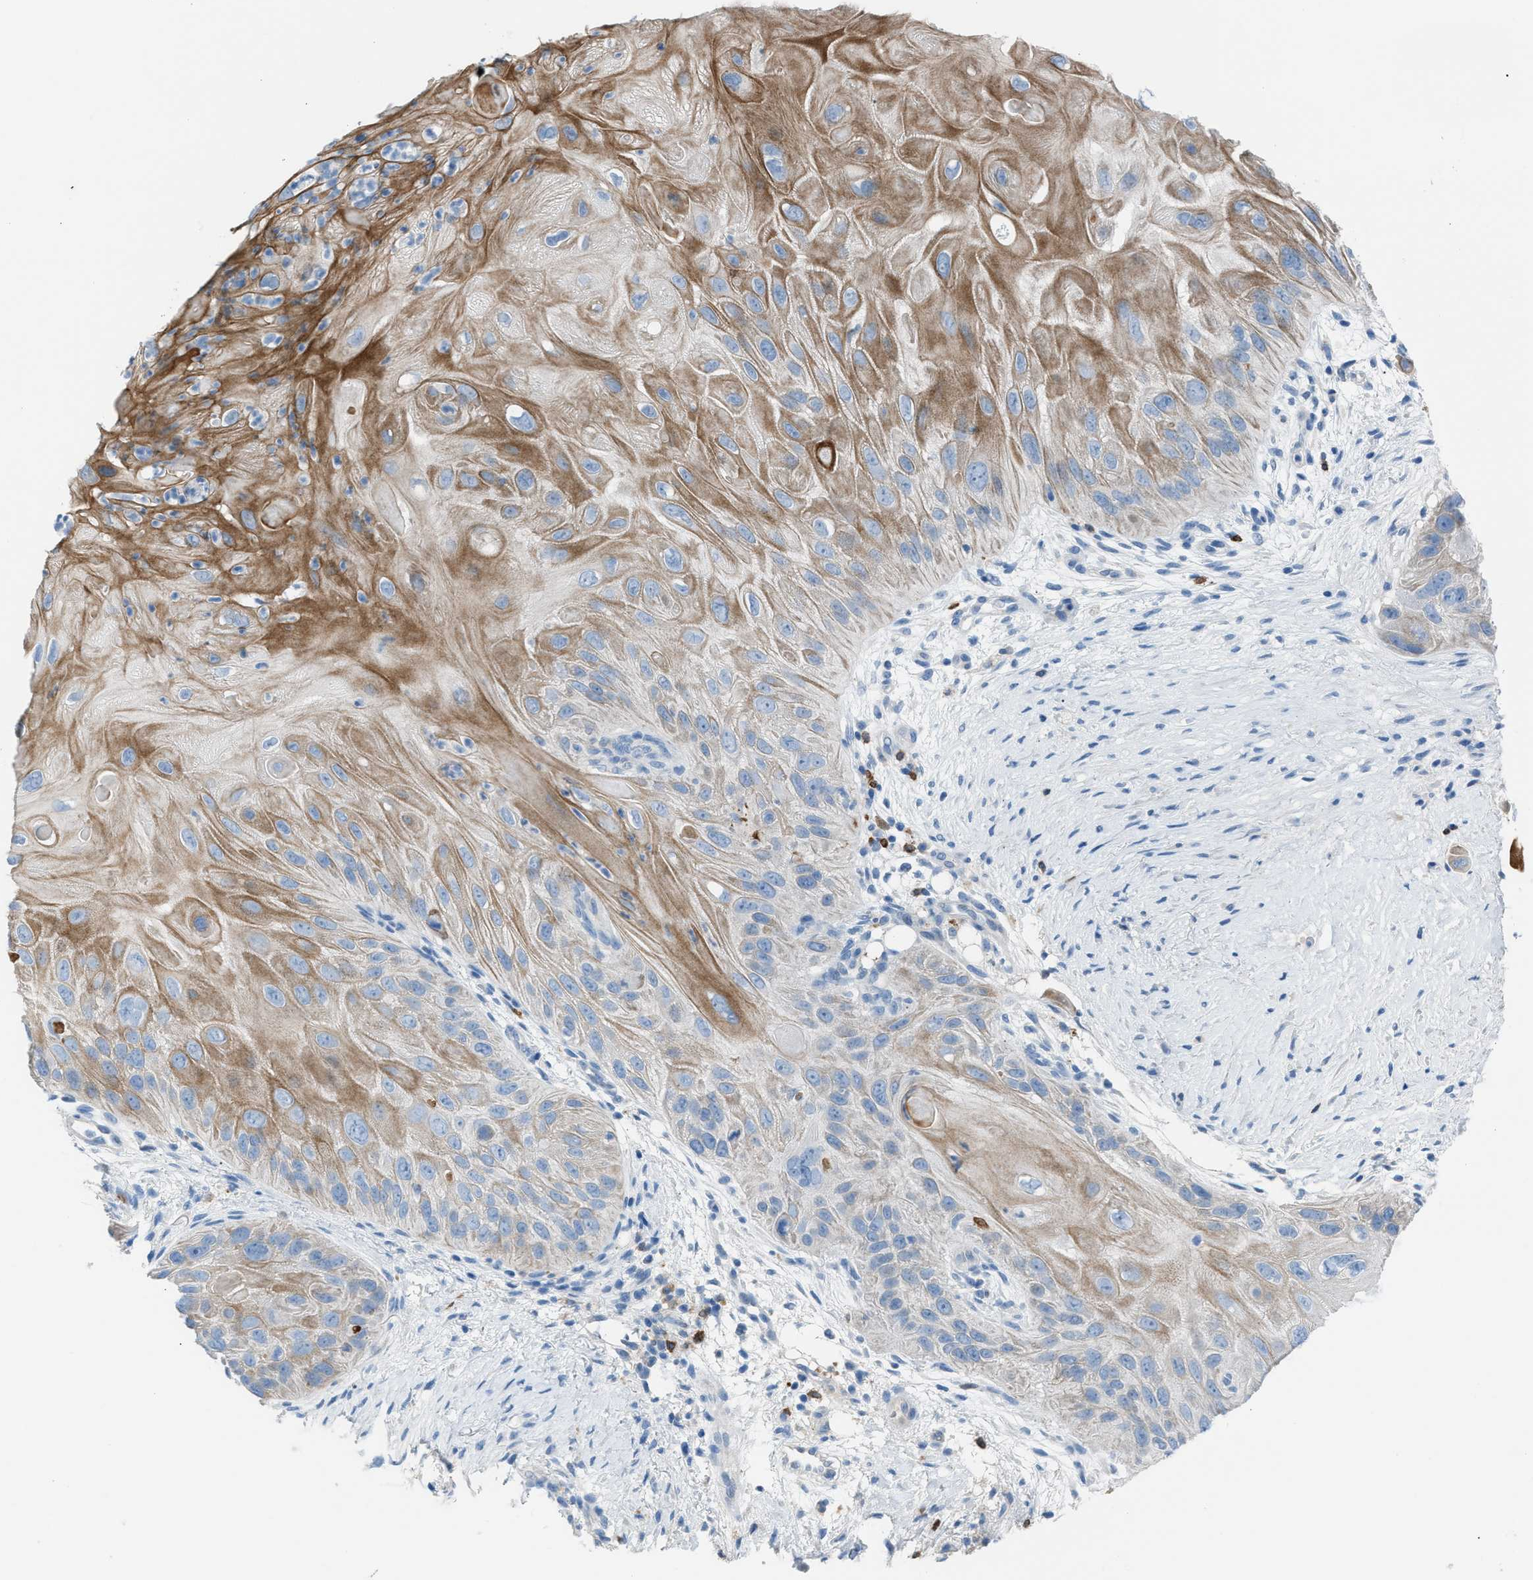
{"staining": {"intensity": "moderate", "quantity": "25%-75%", "location": "cytoplasmic/membranous"}, "tissue": "skin cancer", "cell_type": "Tumor cells", "image_type": "cancer", "snomed": [{"axis": "morphology", "description": "Squamous cell carcinoma, NOS"}, {"axis": "topography", "description": "Skin"}], "caption": "Protein expression by immunohistochemistry (IHC) shows moderate cytoplasmic/membranous staining in about 25%-75% of tumor cells in skin cancer. (IHC, brightfield microscopy, high magnification).", "gene": "CLEC10A", "patient": {"sex": "female", "age": 77}}